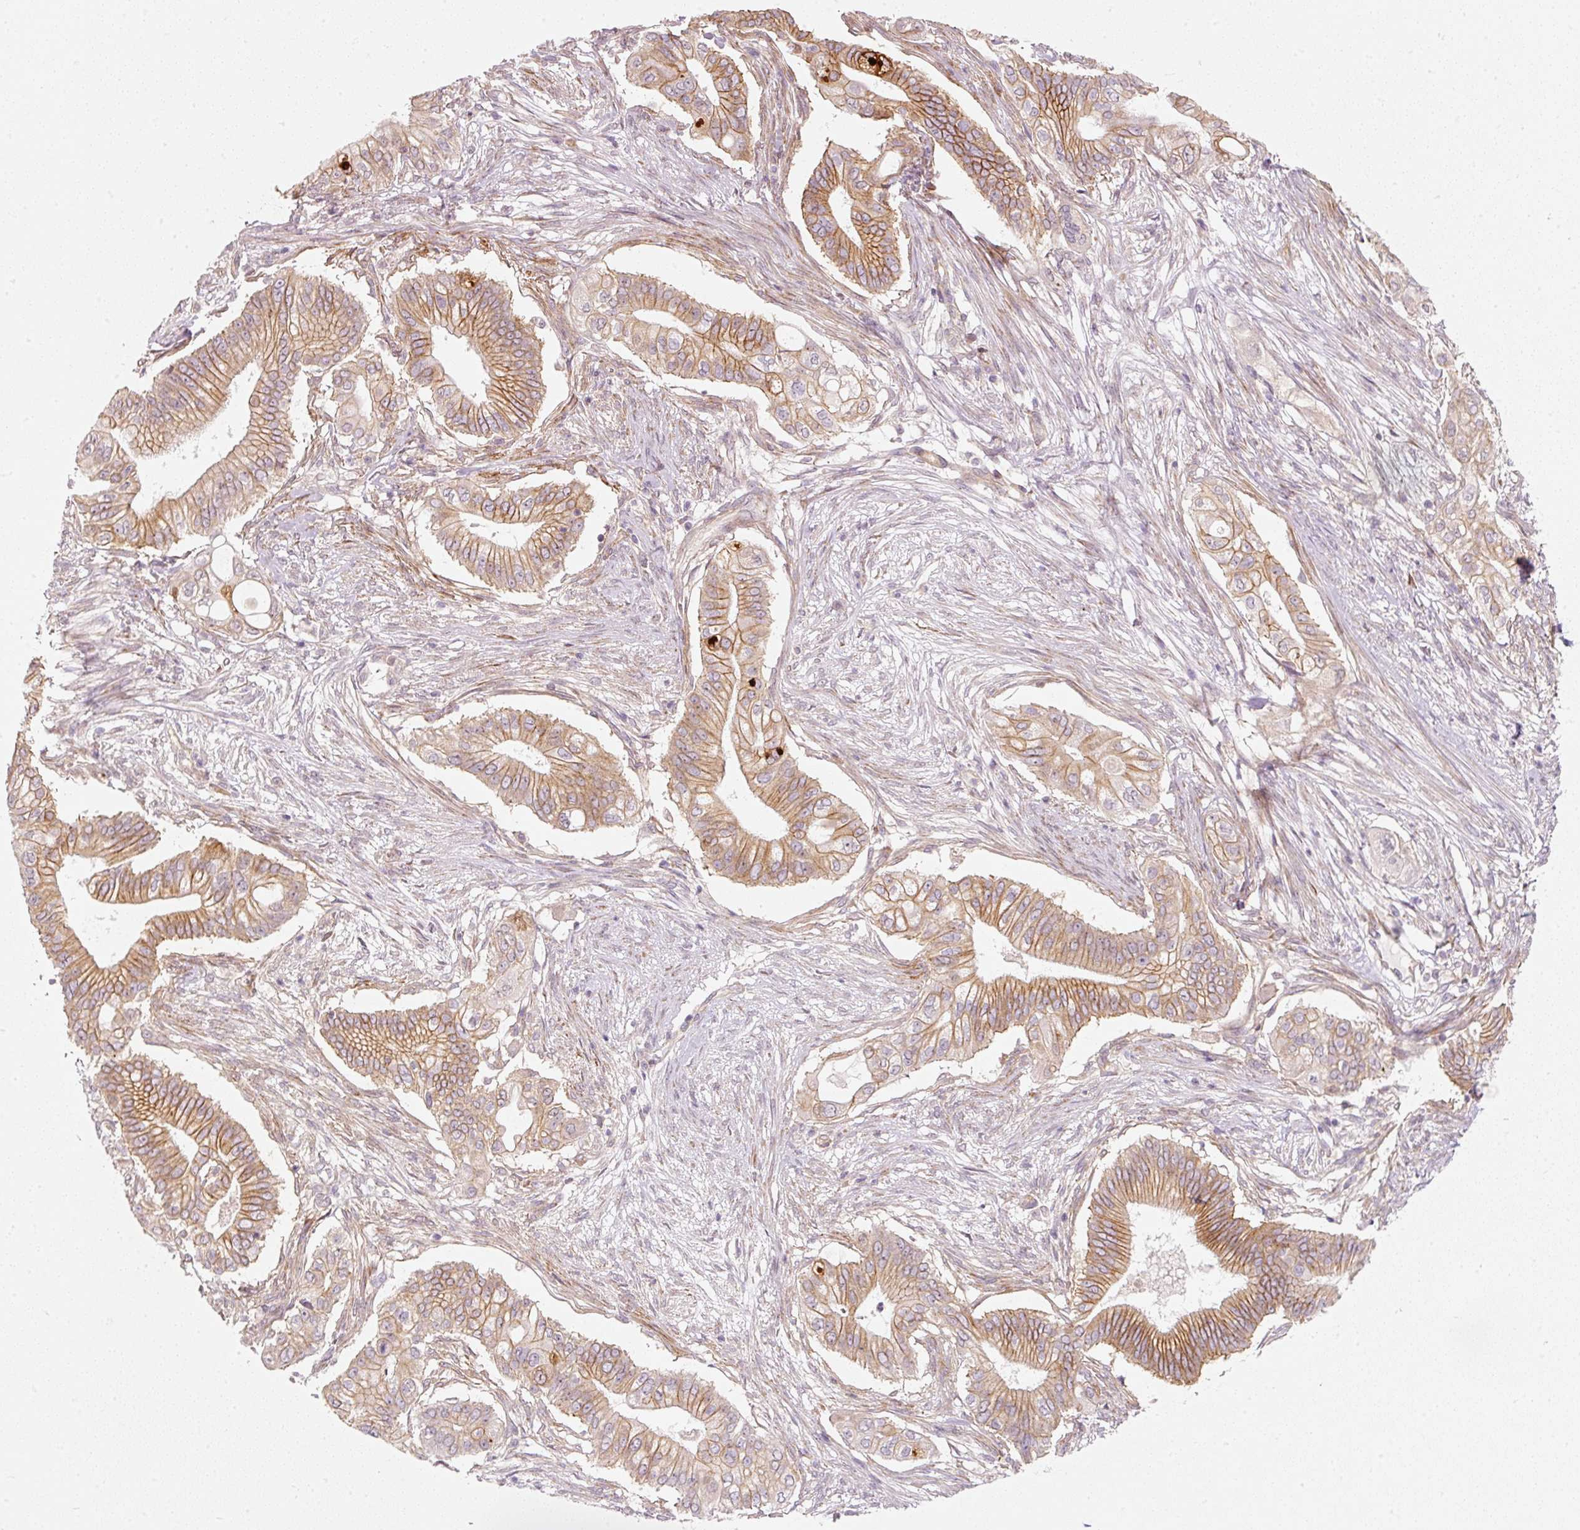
{"staining": {"intensity": "moderate", "quantity": ">75%", "location": "cytoplasmic/membranous"}, "tissue": "pancreatic cancer", "cell_type": "Tumor cells", "image_type": "cancer", "snomed": [{"axis": "morphology", "description": "Adenocarcinoma, NOS"}, {"axis": "topography", "description": "Pancreas"}], "caption": "Adenocarcinoma (pancreatic) stained with immunohistochemistry shows moderate cytoplasmic/membranous expression in approximately >75% of tumor cells. (Brightfield microscopy of DAB IHC at high magnification).", "gene": "KCNQ1", "patient": {"sex": "female", "age": 68}}